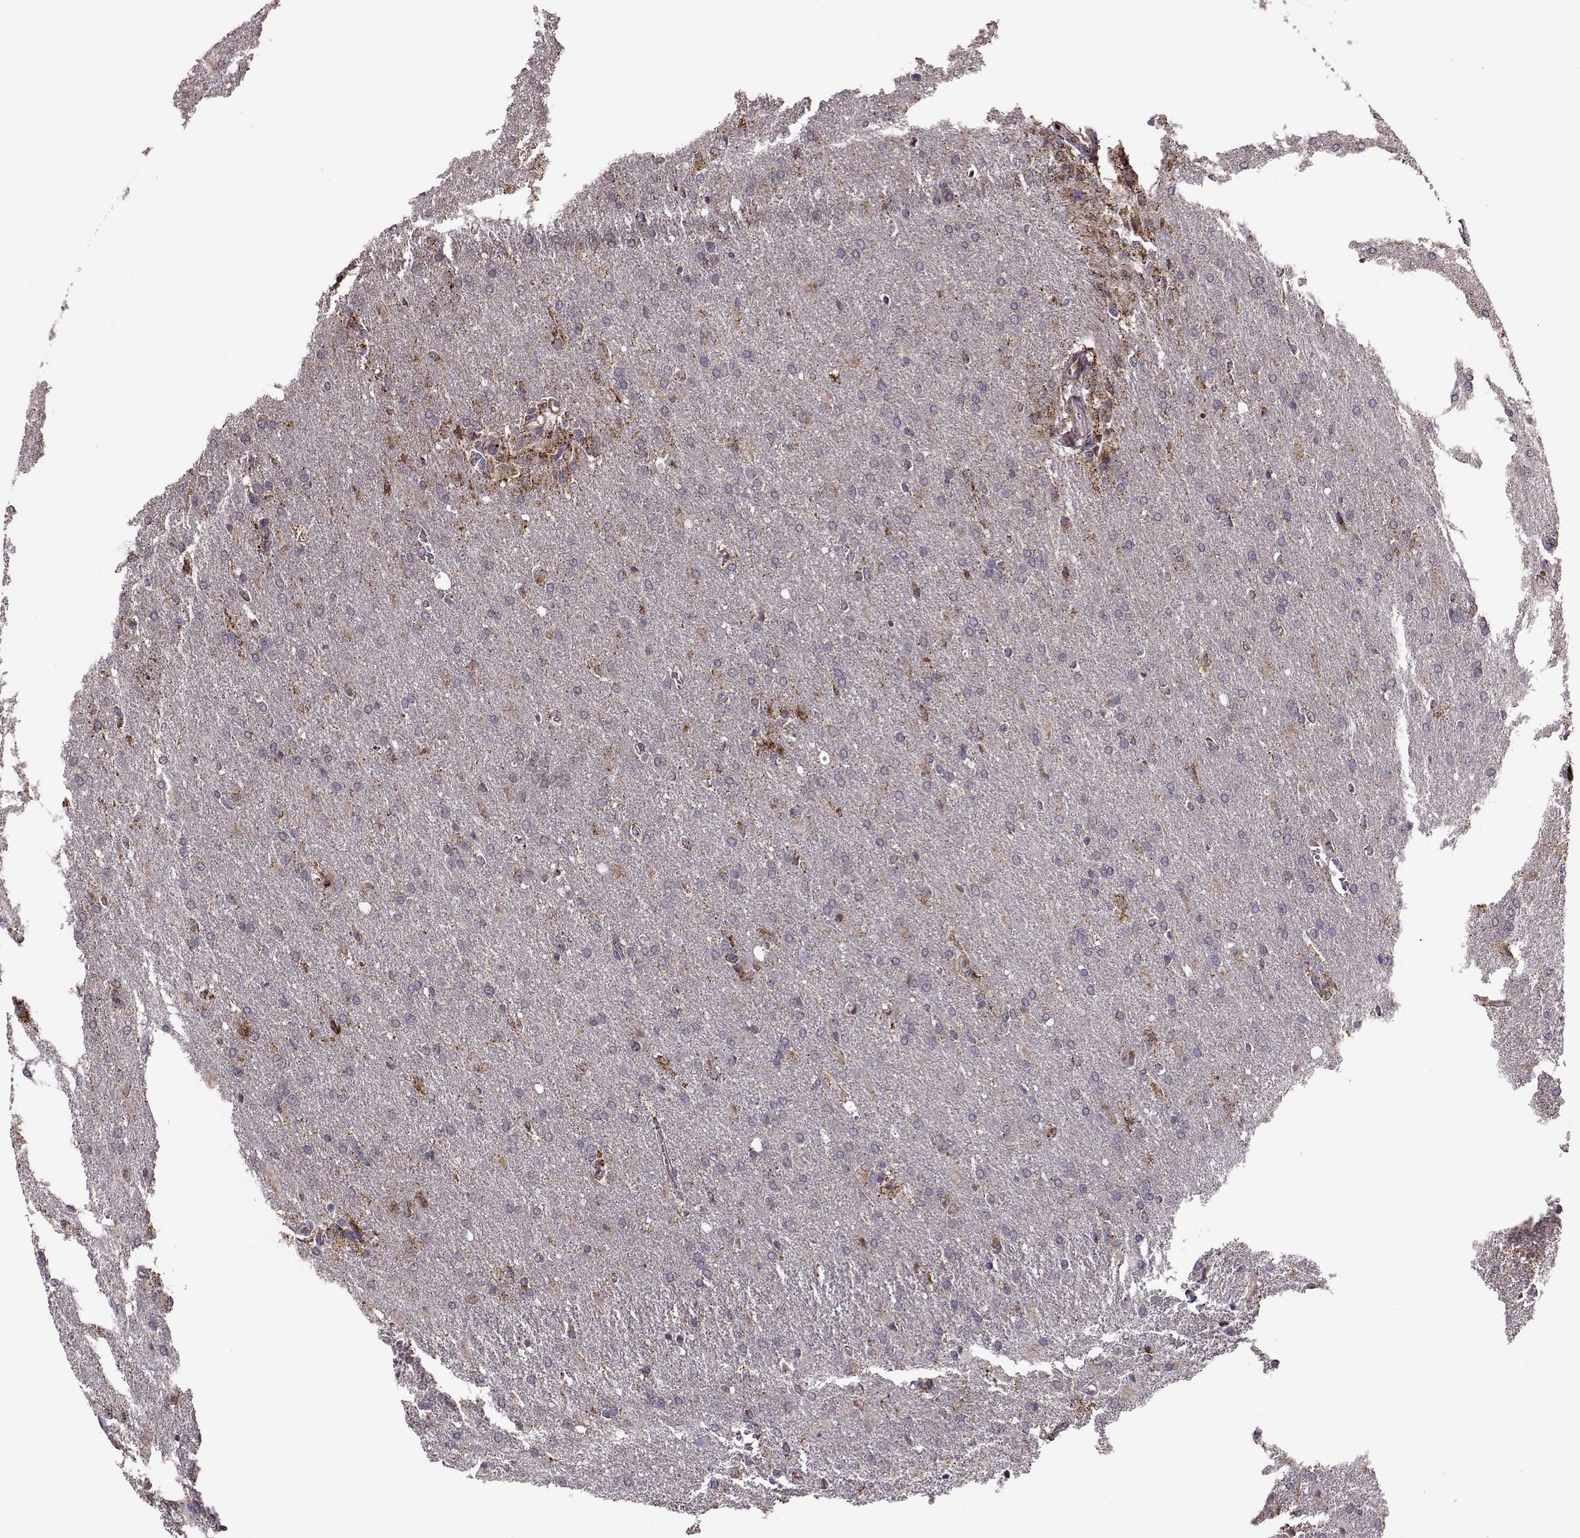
{"staining": {"intensity": "negative", "quantity": "none", "location": "none"}, "tissue": "glioma", "cell_type": "Tumor cells", "image_type": "cancer", "snomed": [{"axis": "morphology", "description": "Glioma, malignant, High grade"}, {"axis": "topography", "description": "Brain"}], "caption": "The IHC histopathology image has no significant staining in tumor cells of high-grade glioma (malignant) tissue. The staining was performed using DAB (3,3'-diaminobenzidine) to visualize the protein expression in brown, while the nuclei were stained in blue with hematoxylin (Magnification: 20x).", "gene": "PUDP", "patient": {"sex": "male", "age": 68}}